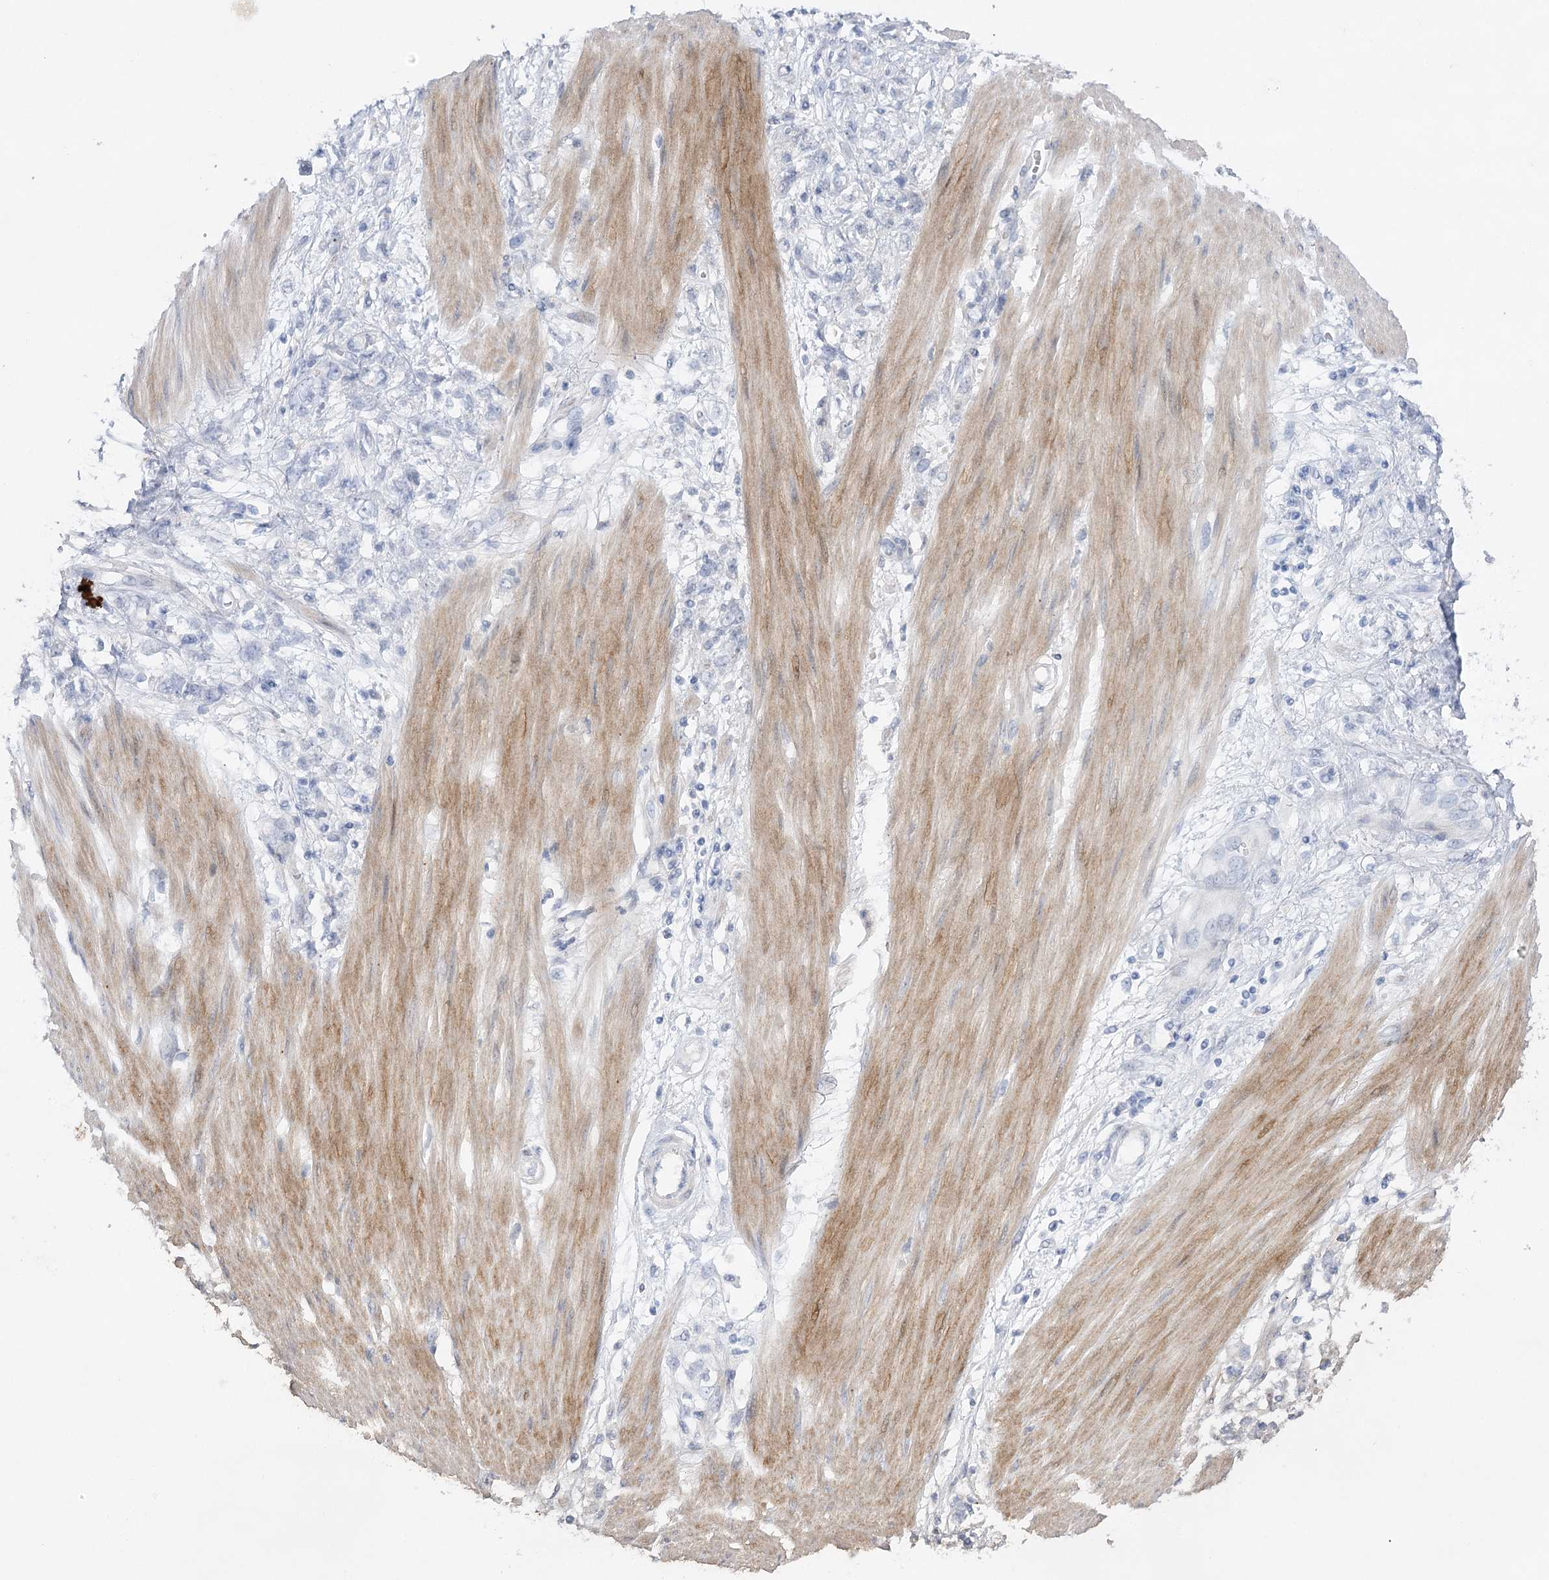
{"staining": {"intensity": "negative", "quantity": "none", "location": "none"}, "tissue": "stomach cancer", "cell_type": "Tumor cells", "image_type": "cancer", "snomed": [{"axis": "morphology", "description": "Adenocarcinoma, NOS"}, {"axis": "topography", "description": "Stomach"}], "caption": "Protein analysis of stomach cancer (adenocarcinoma) reveals no significant staining in tumor cells.", "gene": "OBSL1", "patient": {"sex": "female", "age": 76}}